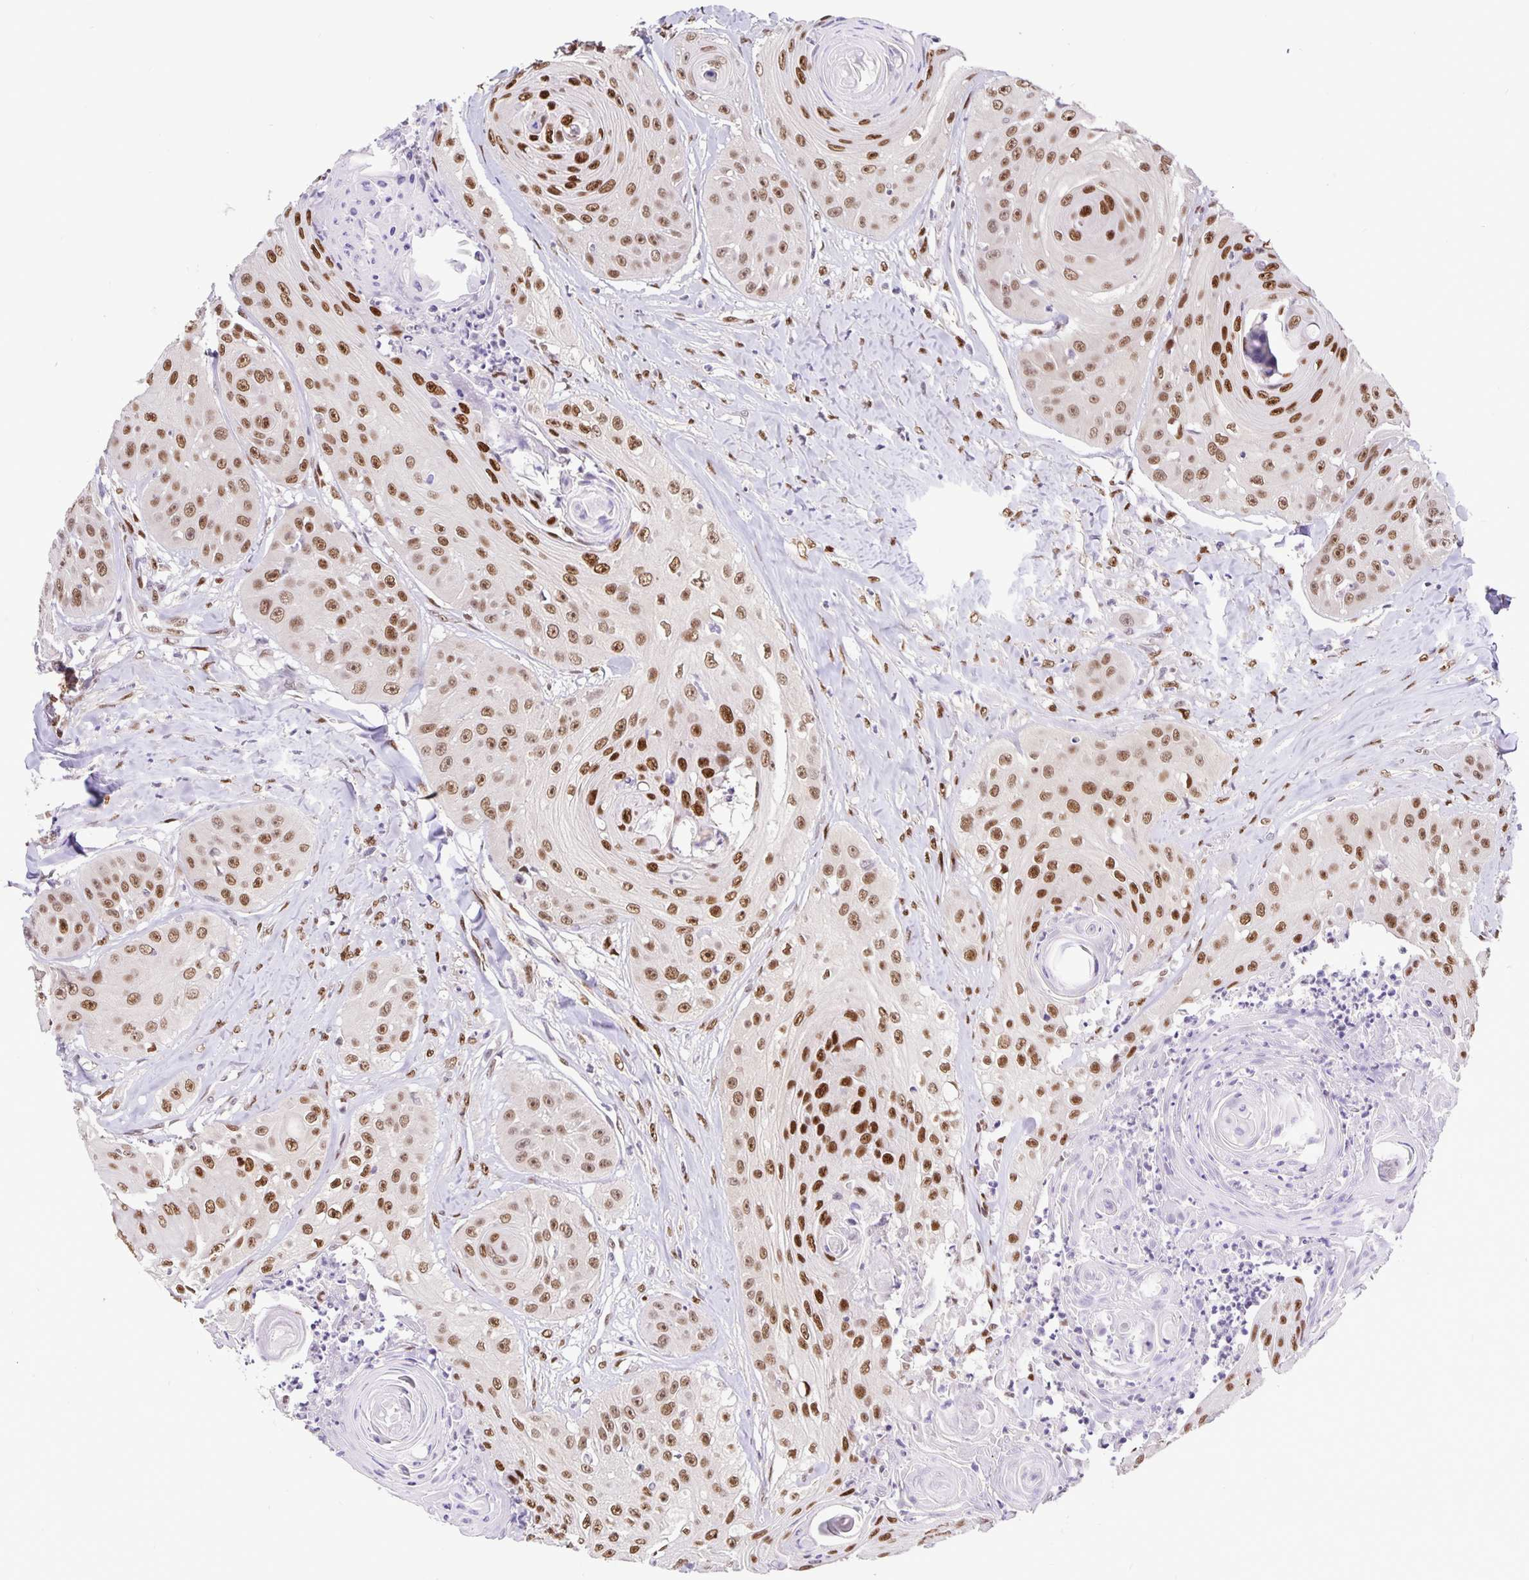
{"staining": {"intensity": "moderate", "quantity": ">75%", "location": "nuclear"}, "tissue": "head and neck cancer", "cell_type": "Tumor cells", "image_type": "cancer", "snomed": [{"axis": "morphology", "description": "Squamous cell carcinoma, NOS"}, {"axis": "topography", "description": "Head-Neck"}], "caption": "Protein staining exhibits moderate nuclear staining in about >75% of tumor cells in head and neck cancer.", "gene": "FOSL2", "patient": {"sex": "male", "age": 83}}